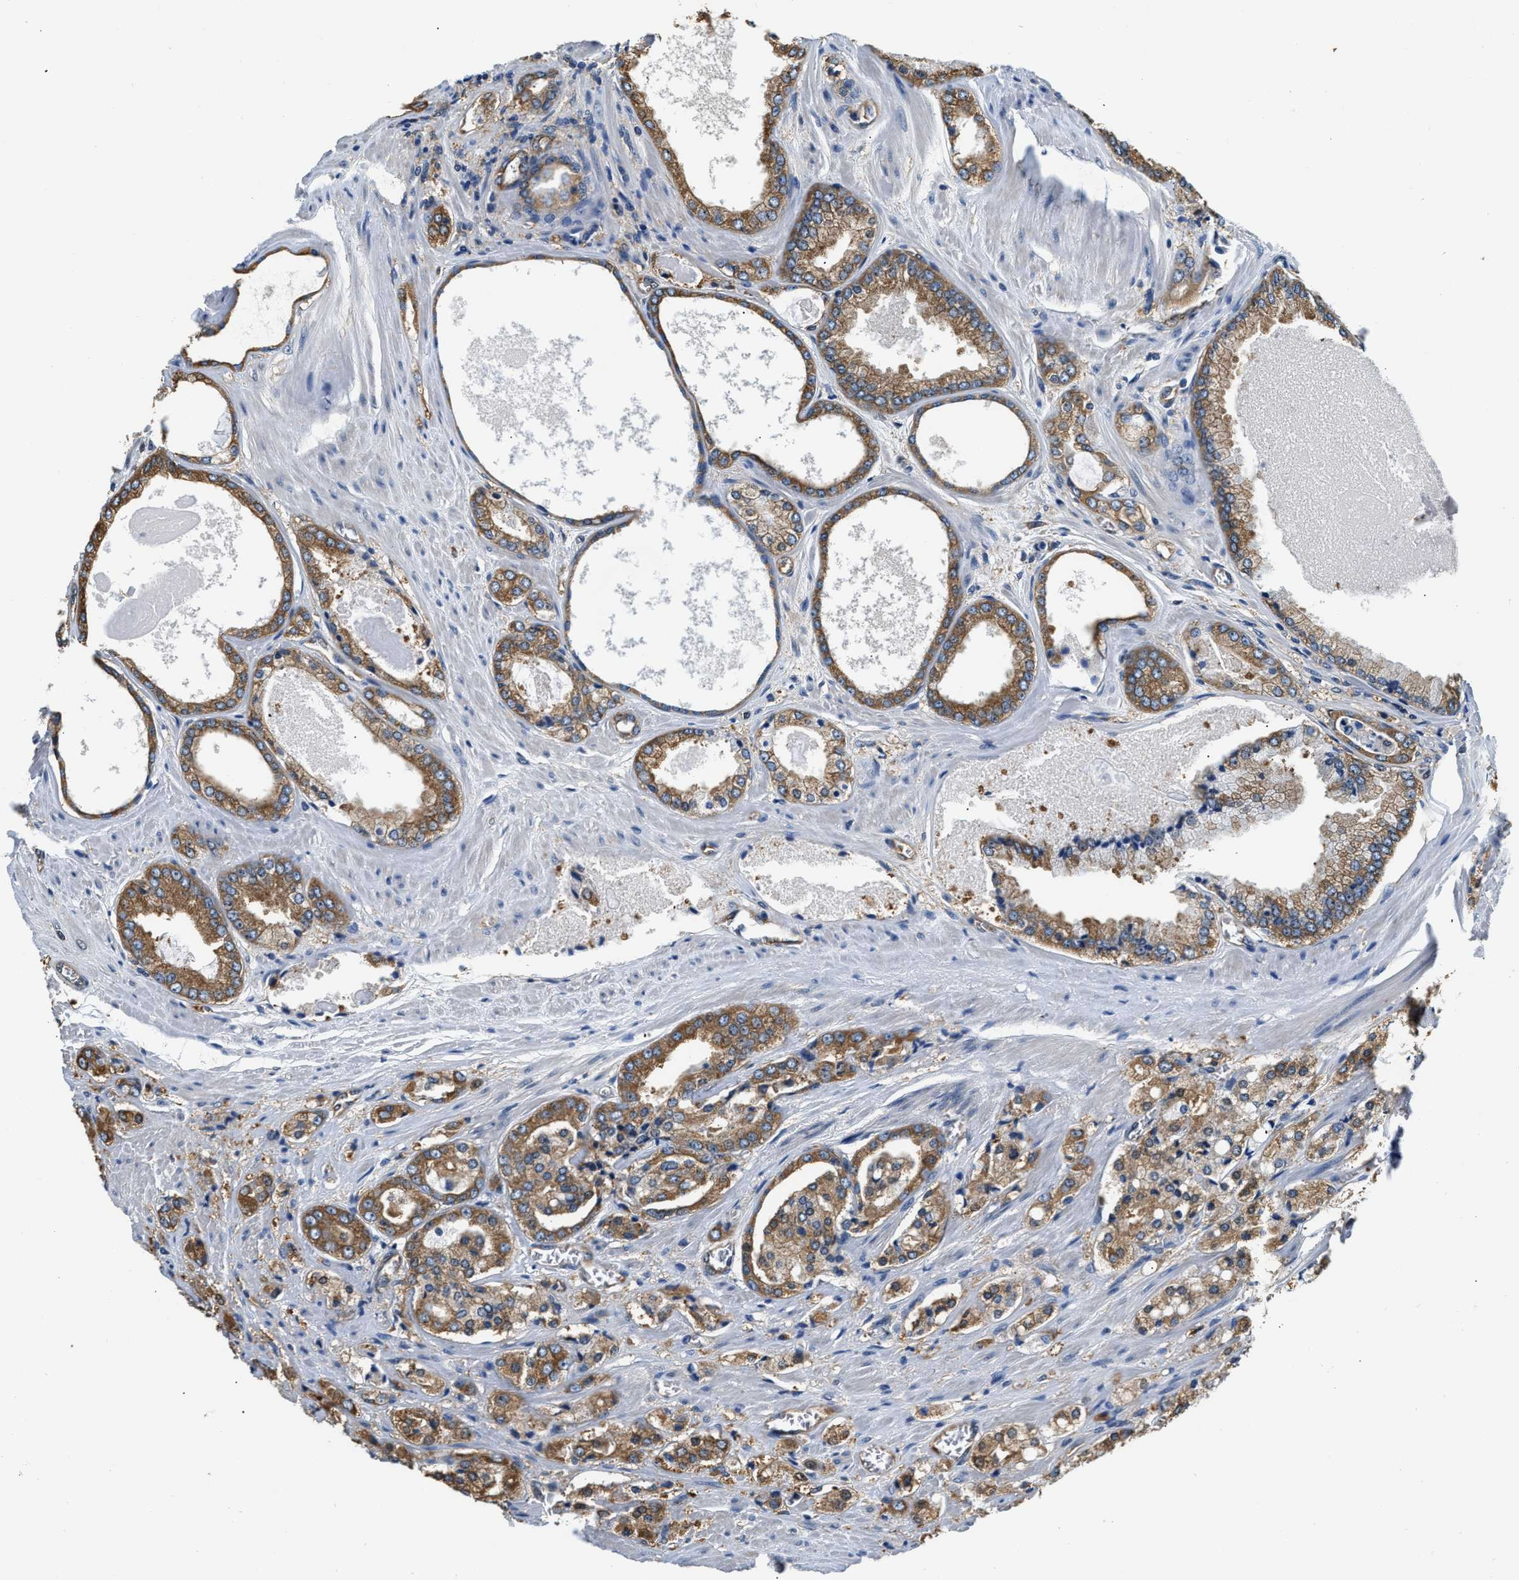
{"staining": {"intensity": "moderate", "quantity": ">75%", "location": "cytoplasmic/membranous"}, "tissue": "prostate cancer", "cell_type": "Tumor cells", "image_type": "cancer", "snomed": [{"axis": "morphology", "description": "Adenocarcinoma, High grade"}, {"axis": "topography", "description": "Prostate"}], "caption": "A medium amount of moderate cytoplasmic/membranous positivity is appreciated in approximately >75% of tumor cells in high-grade adenocarcinoma (prostate) tissue.", "gene": "PPP2R1B", "patient": {"sex": "male", "age": 65}}